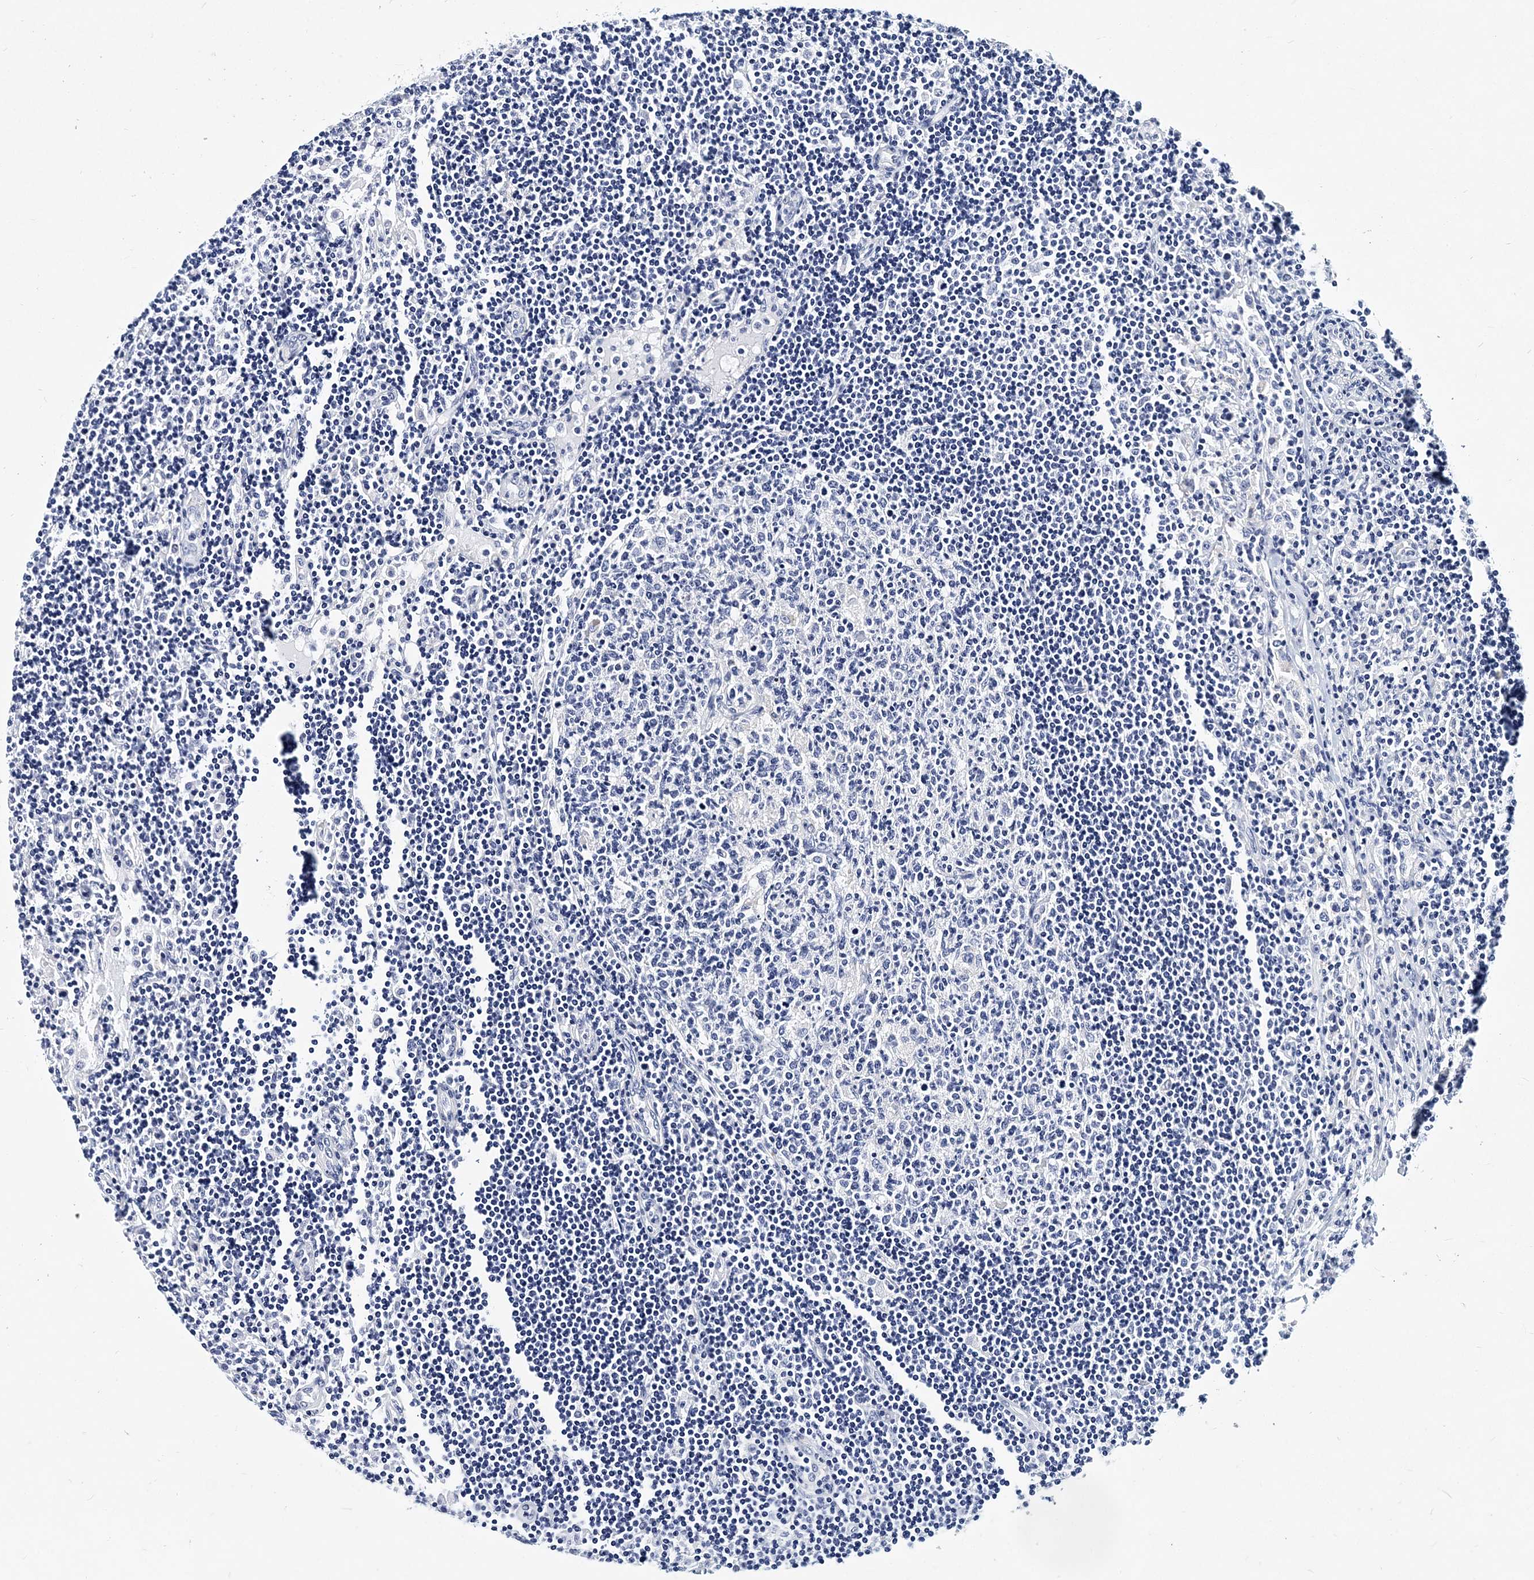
{"staining": {"intensity": "negative", "quantity": "none", "location": "none"}, "tissue": "lymph node", "cell_type": "Germinal center cells", "image_type": "normal", "snomed": [{"axis": "morphology", "description": "Normal tissue, NOS"}, {"axis": "topography", "description": "Lymph node"}], "caption": "The image displays no staining of germinal center cells in unremarkable lymph node.", "gene": "ITGA2B", "patient": {"sex": "female", "age": 53}}